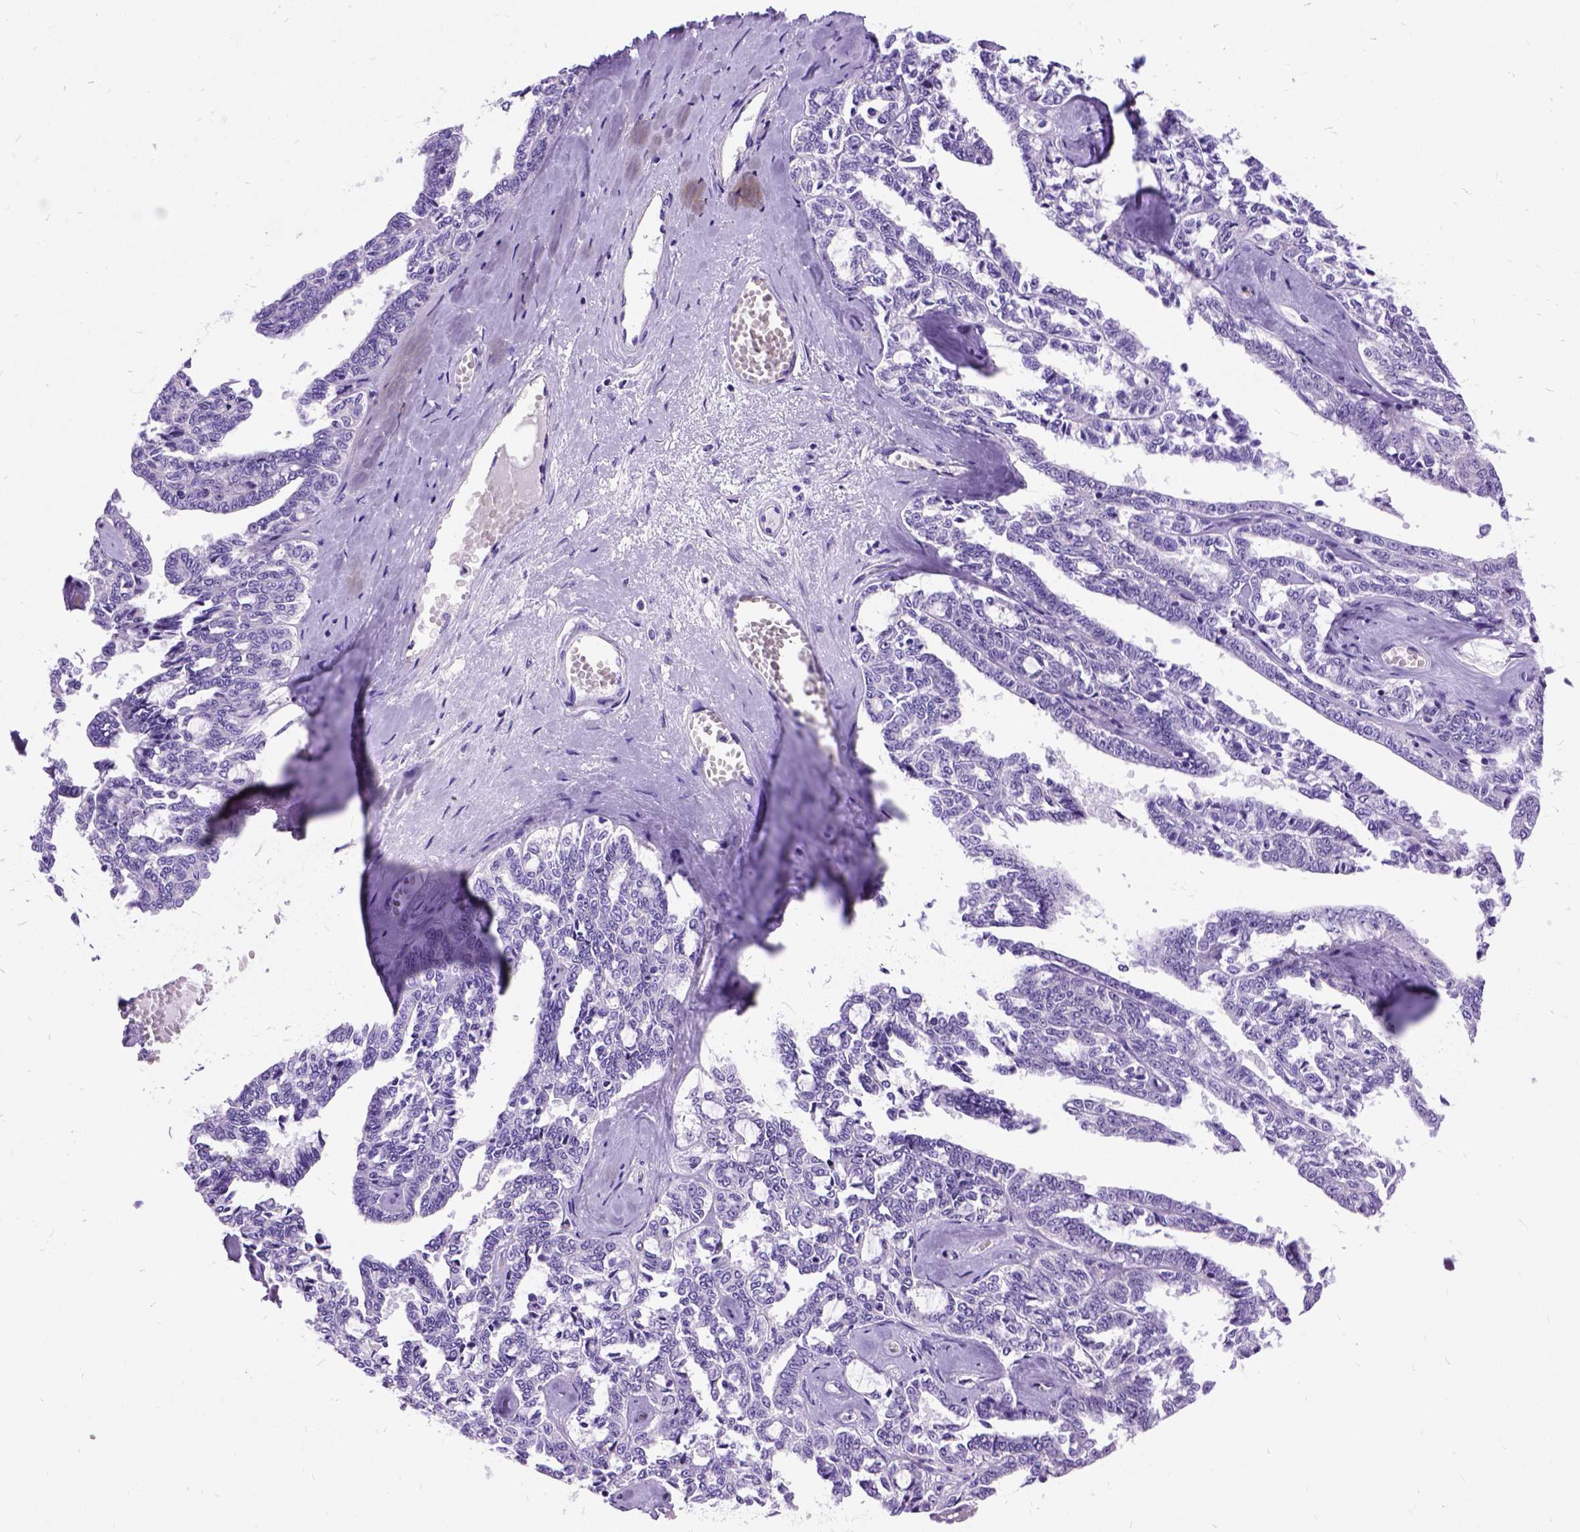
{"staining": {"intensity": "negative", "quantity": "none", "location": "none"}, "tissue": "ovarian cancer", "cell_type": "Tumor cells", "image_type": "cancer", "snomed": [{"axis": "morphology", "description": "Cystadenocarcinoma, serous, NOS"}, {"axis": "topography", "description": "Ovary"}], "caption": "High magnification brightfield microscopy of ovarian cancer (serous cystadenocarcinoma) stained with DAB (brown) and counterstained with hematoxylin (blue): tumor cells show no significant positivity.", "gene": "CFAP54", "patient": {"sex": "female", "age": 71}}